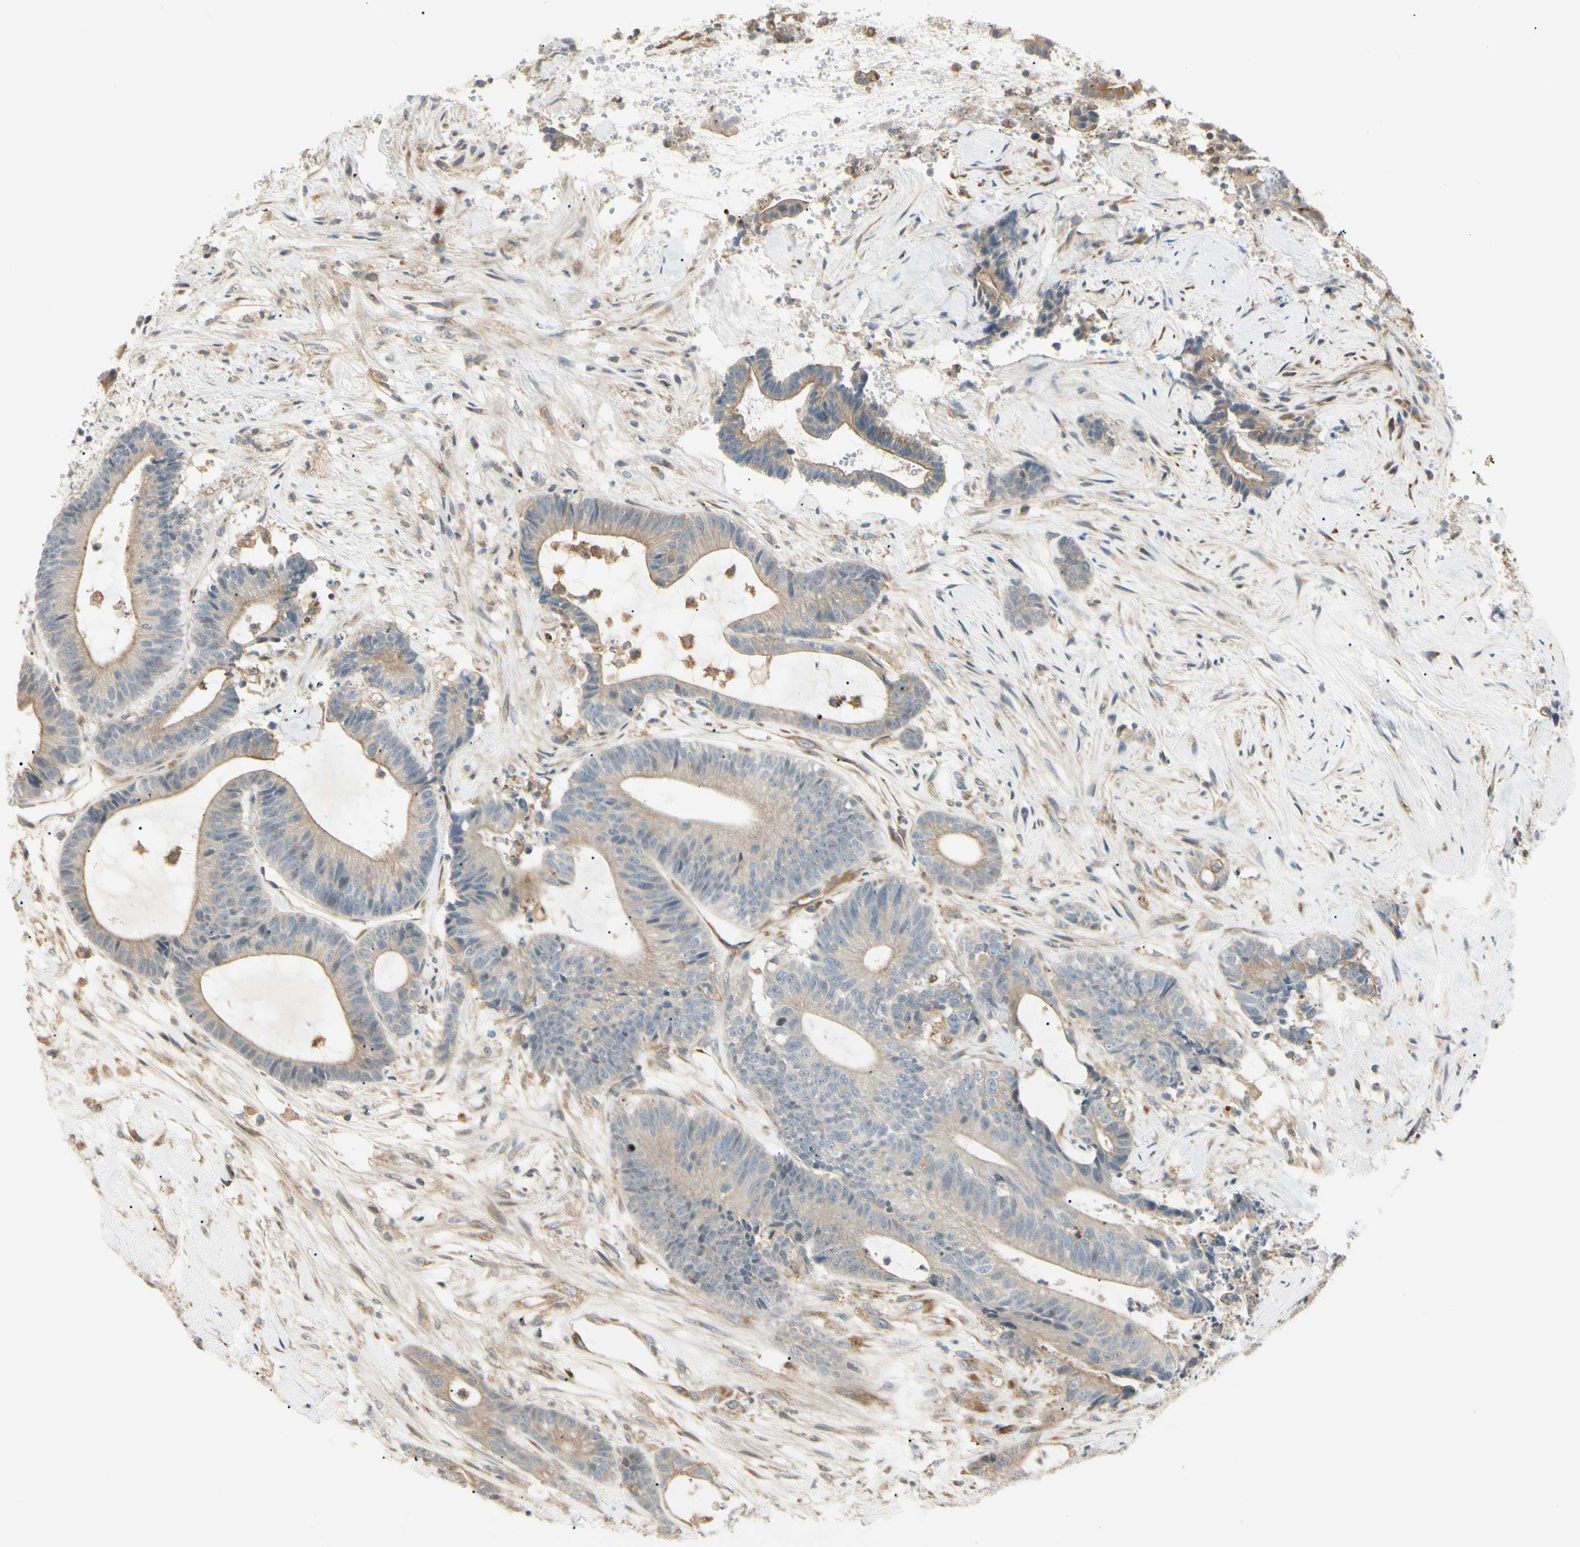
{"staining": {"intensity": "weak", "quantity": "25%-75%", "location": "cytoplasmic/membranous"}, "tissue": "colorectal cancer", "cell_type": "Tumor cells", "image_type": "cancer", "snomed": [{"axis": "morphology", "description": "Adenocarcinoma, NOS"}, {"axis": "topography", "description": "Colon"}], "caption": "Protein analysis of colorectal cancer tissue shows weak cytoplasmic/membranous staining in about 25%-75% of tumor cells. (Brightfield microscopy of DAB IHC at high magnification).", "gene": "FNDC3B", "patient": {"sex": "female", "age": 84}}